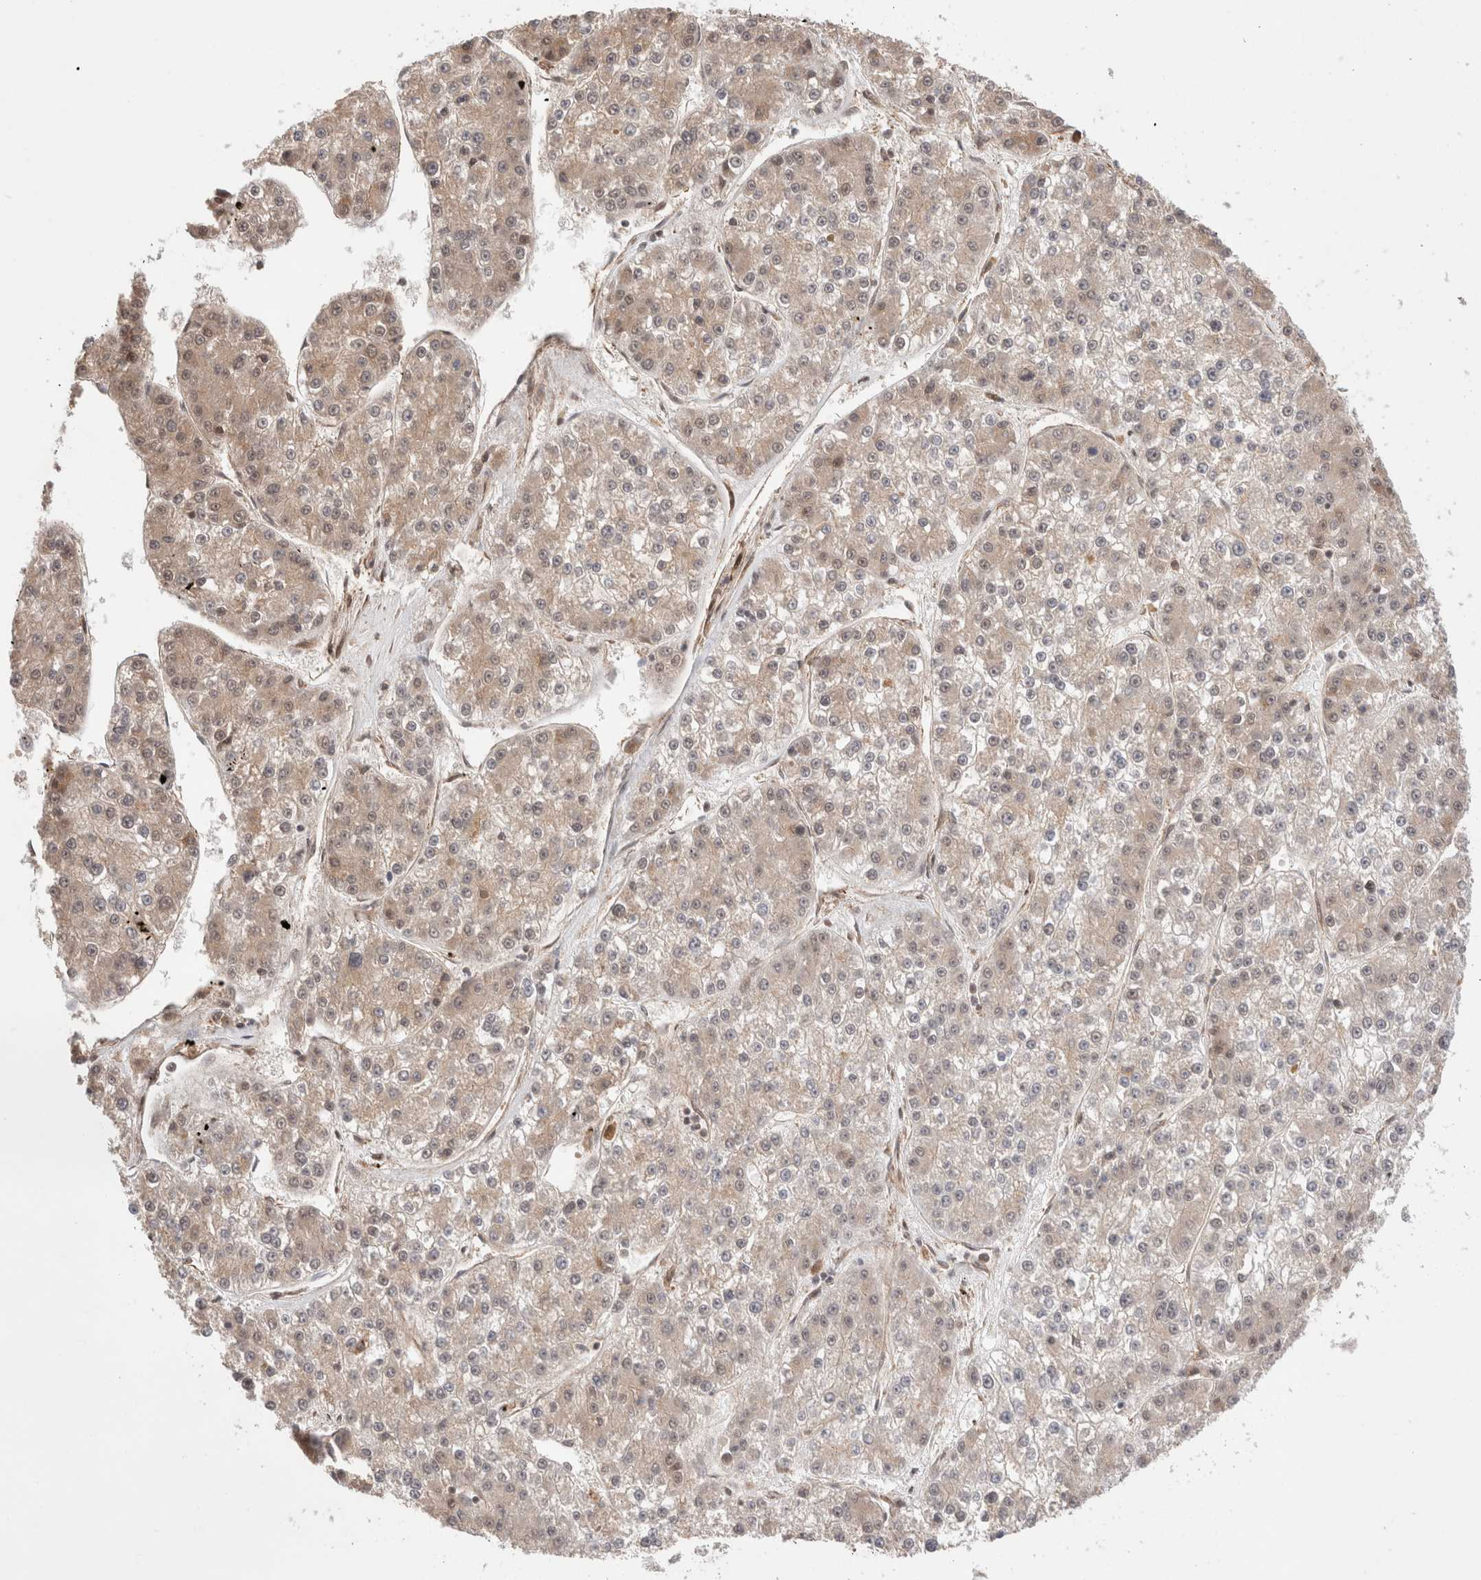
{"staining": {"intensity": "moderate", "quantity": "25%-75%", "location": "cytoplasmic/membranous,nuclear"}, "tissue": "liver cancer", "cell_type": "Tumor cells", "image_type": "cancer", "snomed": [{"axis": "morphology", "description": "Carcinoma, Hepatocellular, NOS"}, {"axis": "topography", "description": "Liver"}], "caption": "Brown immunohistochemical staining in liver hepatocellular carcinoma exhibits moderate cytoplasmic/membranous and nuclear positivity in about 25%-75% of tumor cells.", "gene": "SIKE1", "patient": {"sex": "female", "age": 73}}